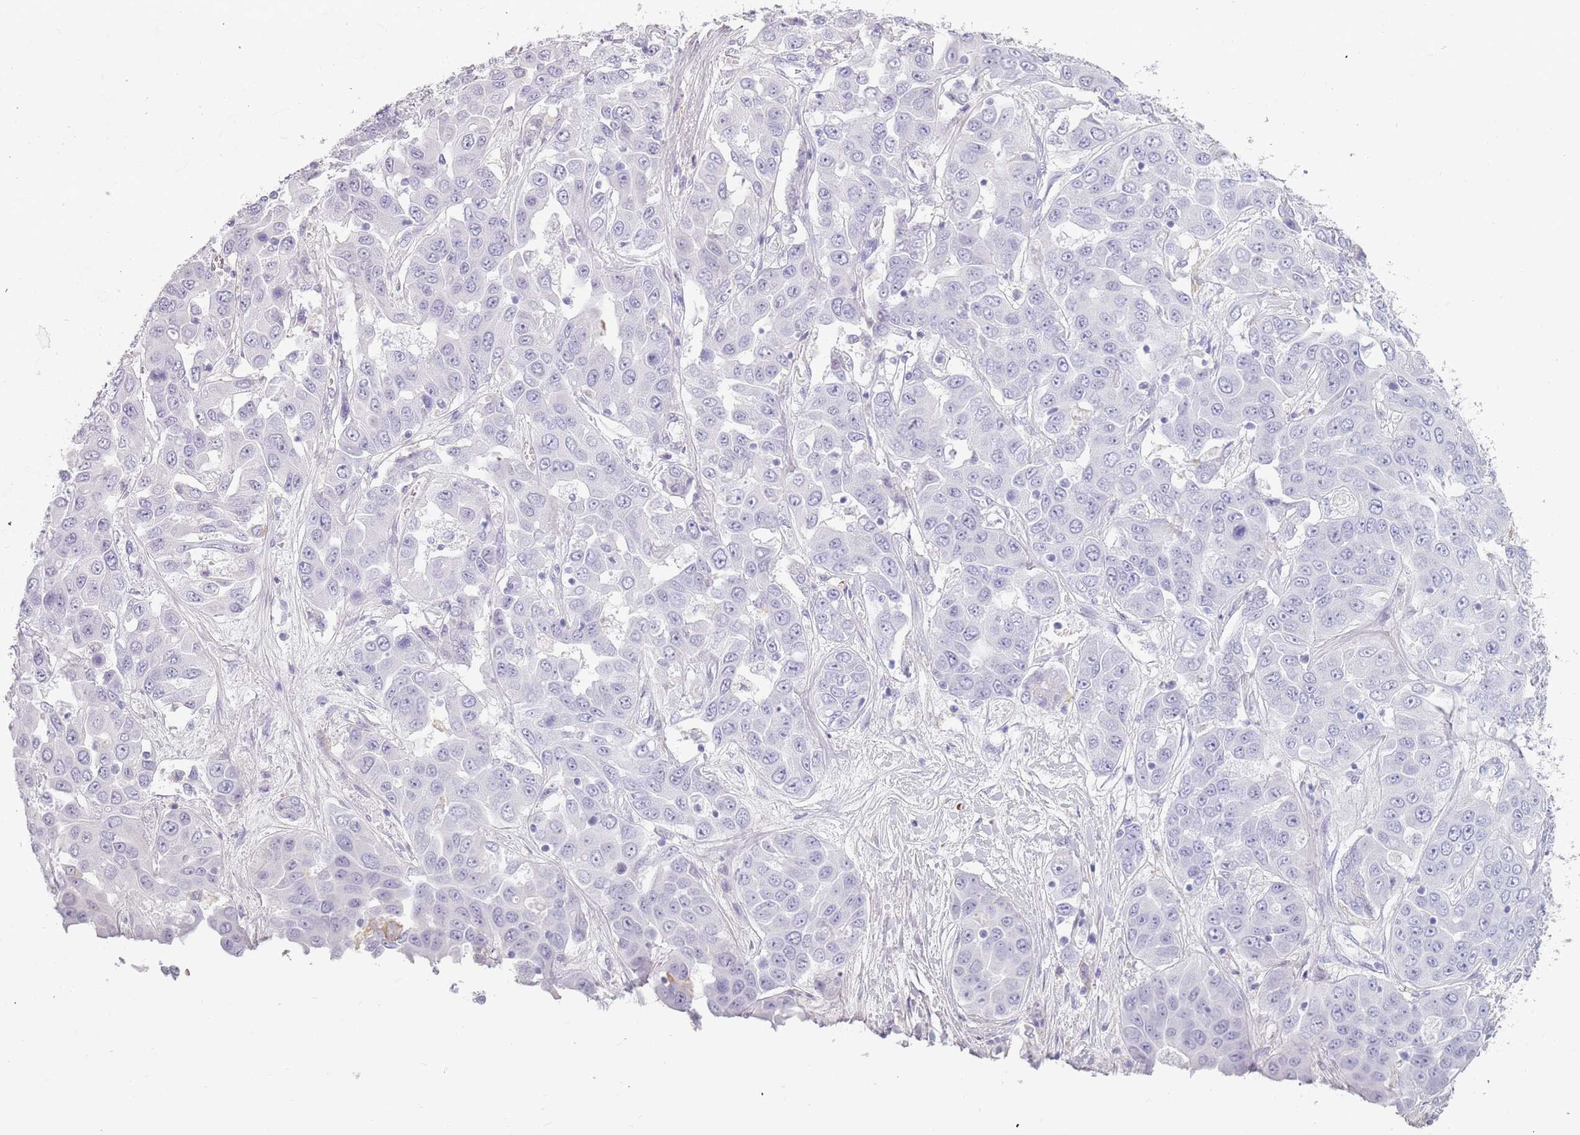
{"staining": {"intensity": "negative", "quantity": "none", "location": "none"}, "tissue": "liver cancer", "cell_type": "Tumor cells", "image_type": "cancer", "snomed": [{"axis": "morphology", "description": "Cholangiocarcinoma"}, {"axis": "topography", "description": "Liver"}], "caption": "Liver cancer stained for a protein using immunohistochemistry (IHC) reveals no expression tumor cells.", "gene": "COLEC12", "patient": {"sex": "female", "age": 52}}